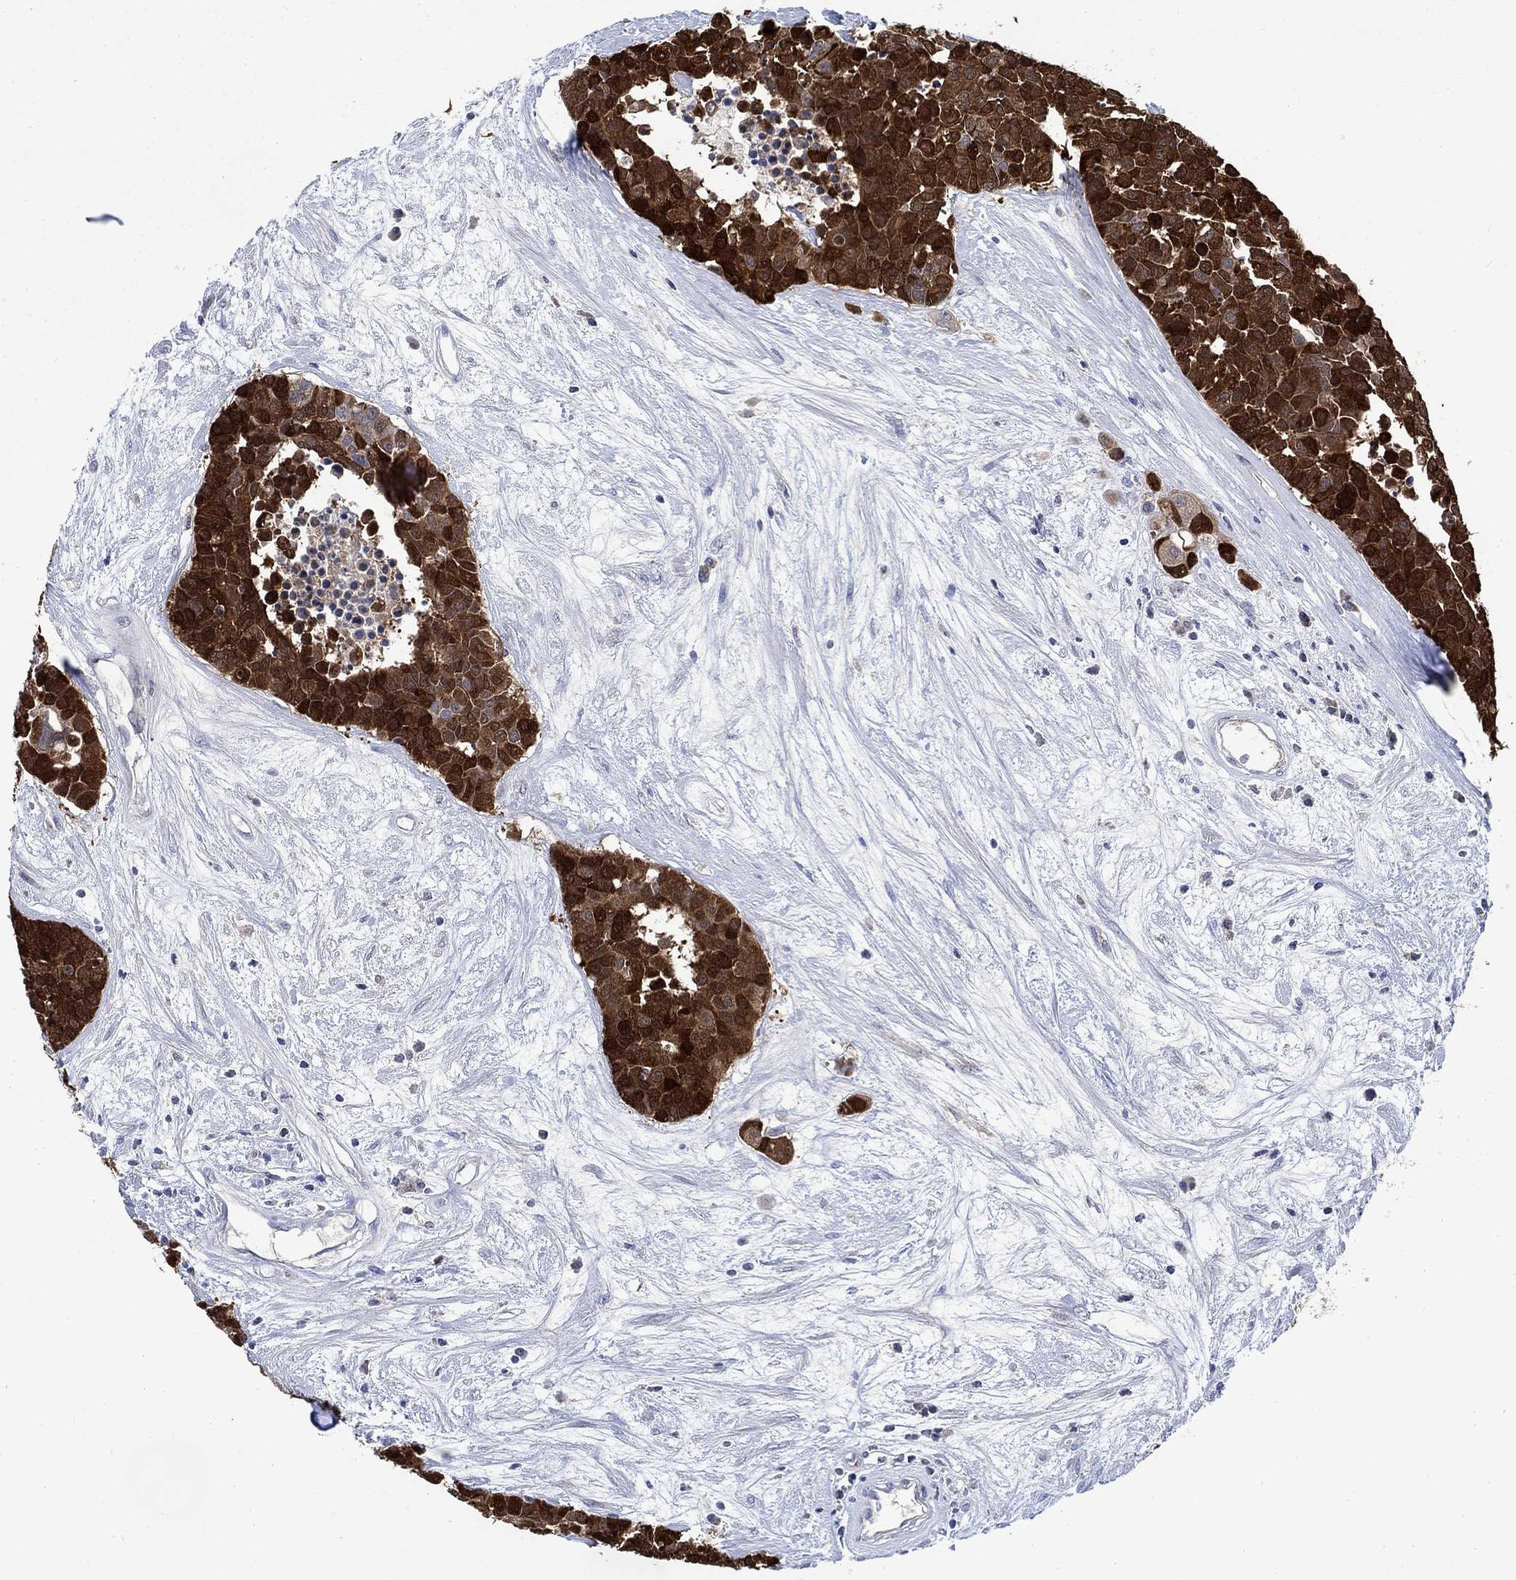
{"staining": {"intensity": "strong", "quantity": "25%-75%", "location": "cytoplasmic/membranous"}, "tissue": "carcinoid", "cell_type": "Tumor cells", "image_type": "cancer", "snomed": [{"axis": "morphology", "description": "Carcinoid, malignant, NOS"}, {"axis": "topography", "description": "Colon"}], "caption": "The image reveals a brown stain indicating the presence of a protein in the cytoplasmic/membranous of tumor cells in carcinoid. (Brightfield microscopy of DAB IHC at high magnification).", "gene": "CPLX2", "patient": {"sex": "male", "age": 81}}